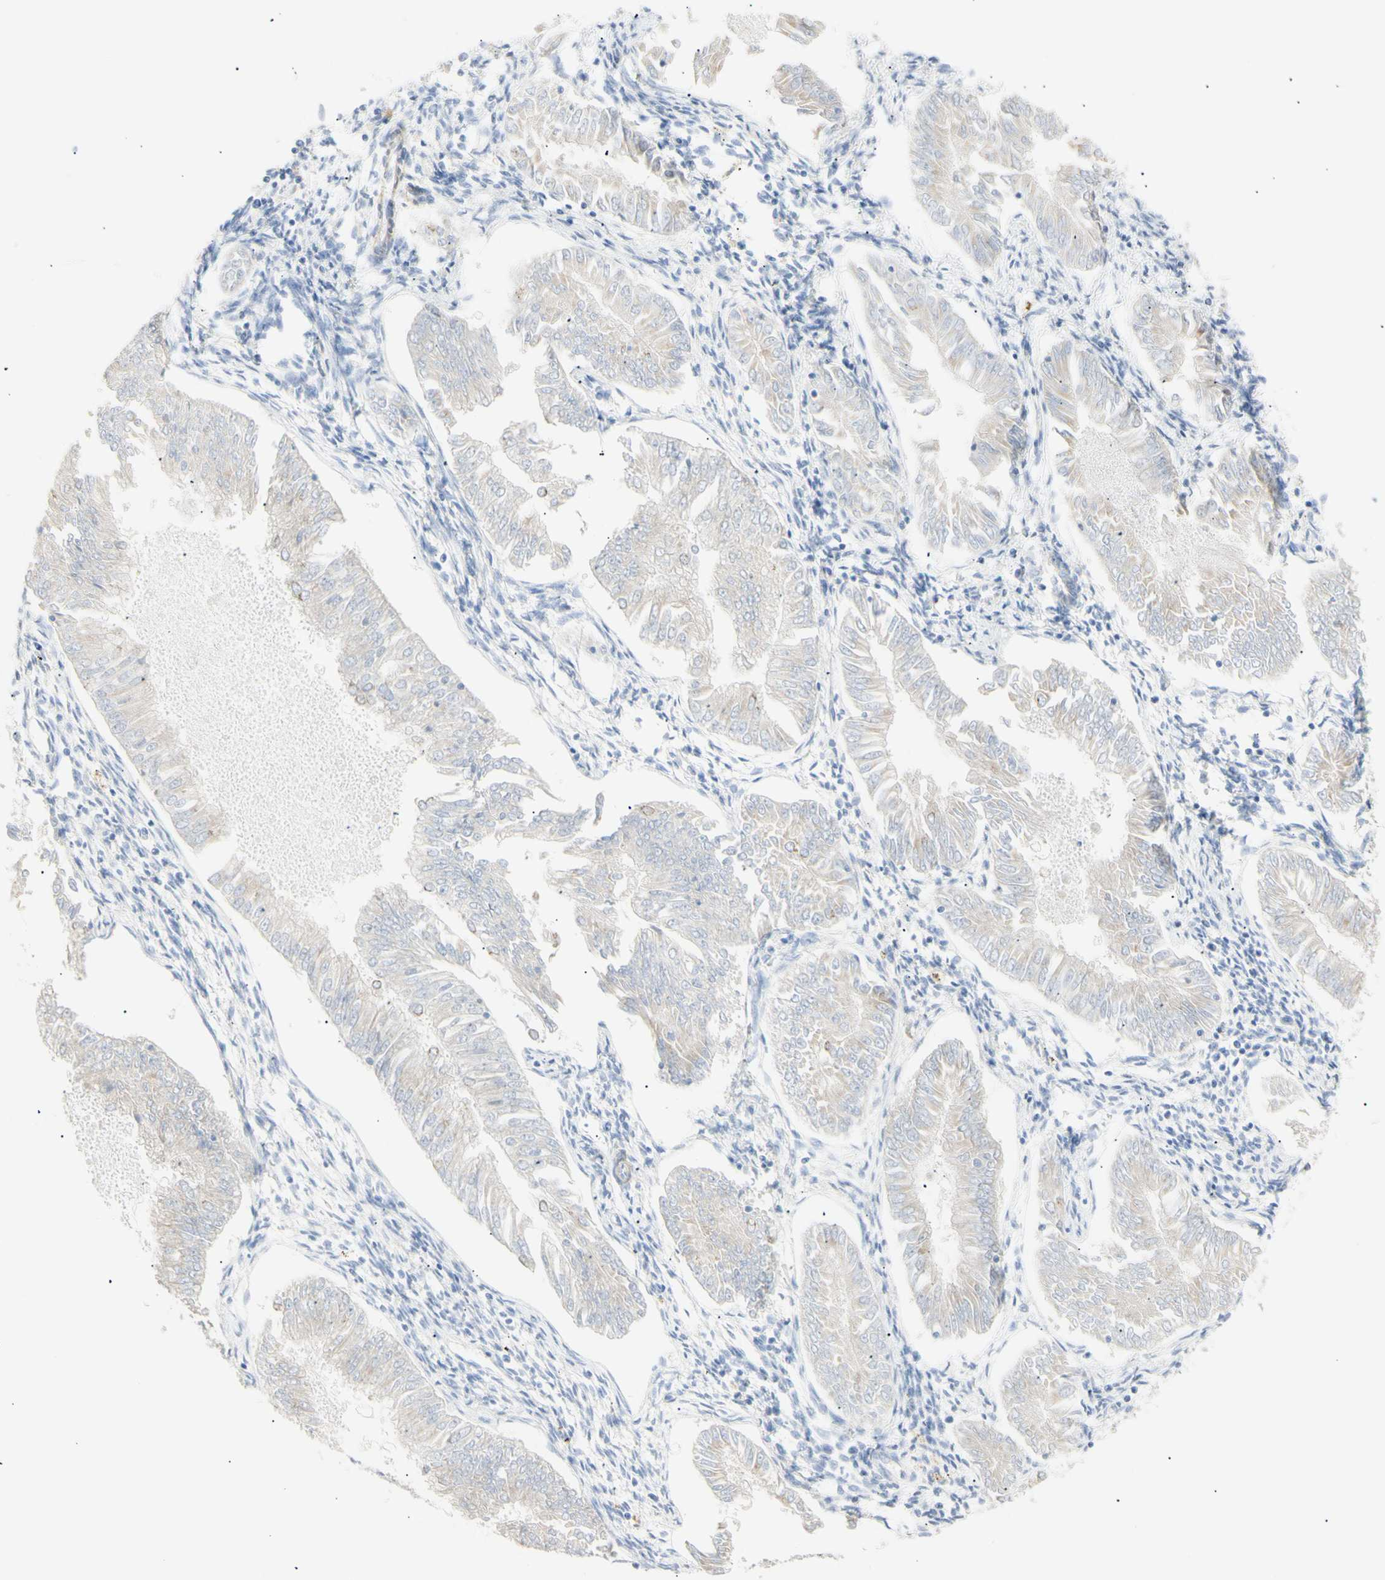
{"staining": {"intensity": "weak", "quantity": ">75%", "location": "cytoplasmic/membranous"}, "tissue": "endometrial cancer", "cell_type": "Tumor cells", "image_type": "cancer", "snomed": [{"axis": "morphology", "description": "Adenocarcinoma, NOS"}, {"axis": "topography", "description": "Endometrium"}], "caption": "Adenocarcinoma (endometrial) stained with IHC displays weak cytoplasmic/membranous expression in approximately >75% of tumor cells. The protein is shown in brown color, while the nuclei are stained blue.", "gene": "B4GALNT3", "patient": {"sex": "female", "age": 53}}